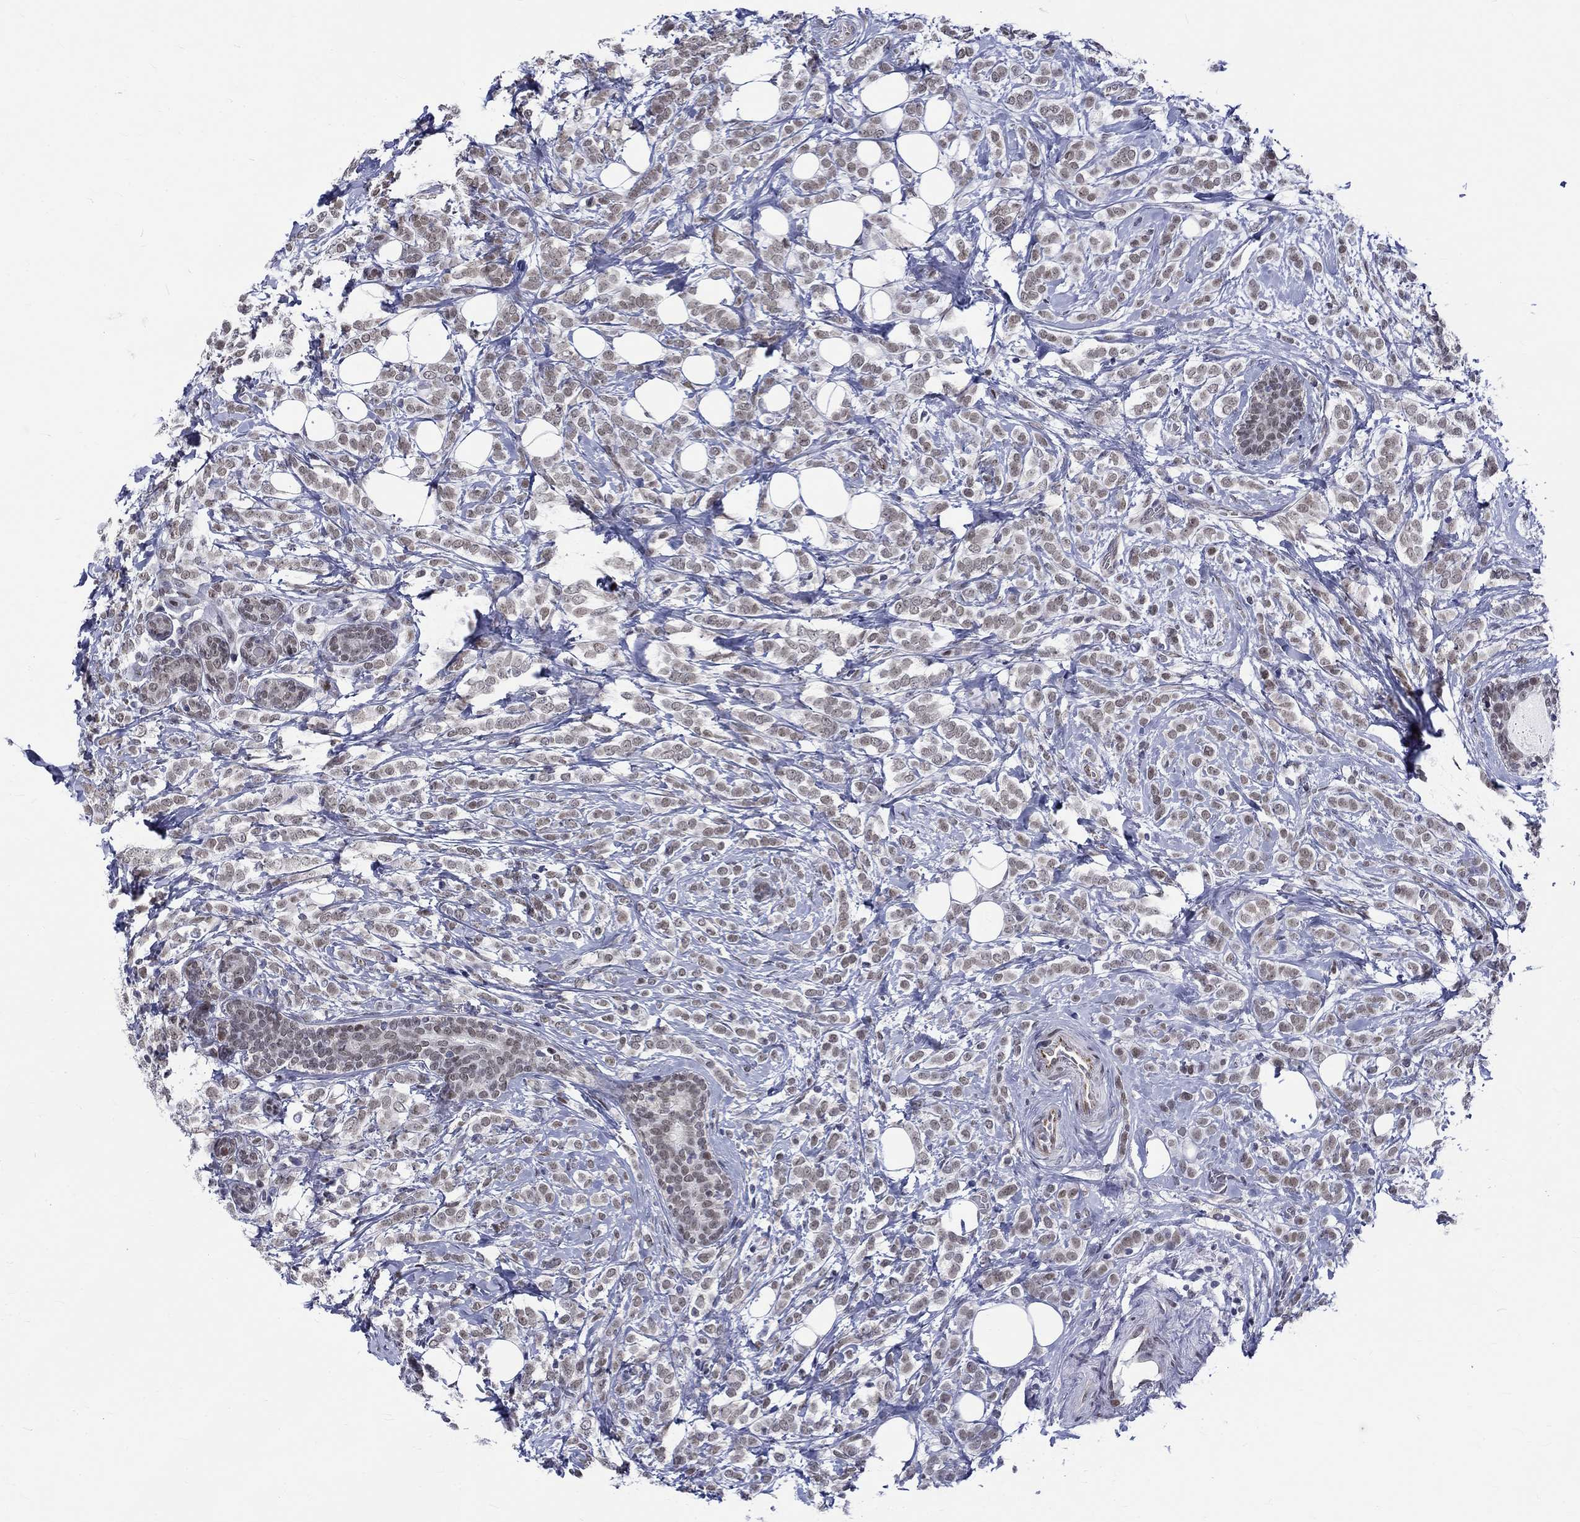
{"staining": {"intensity": "weak", "quantity": "25%-75%", "location": "cytoplasmic/membranous,nuclear"}, "tissue": "breast cancer", "cell_type": "Tumor cells", "image_type": "cancer", "snomed": [{"axis": "morphology", "description": "Lobular carcinoma"}, {"axis": "topography", "description": "Breast"}], "caption": "Breast cancer (lobular carcinoma) was stained to show a protein in brown. There is low levels of weak cytoplasmic/membranous and nuclear expression in approximately 25%-75% of tumor cells.", "gene": "ST6GALNAC1", "patient": {"sex": "female", "age": 49}}